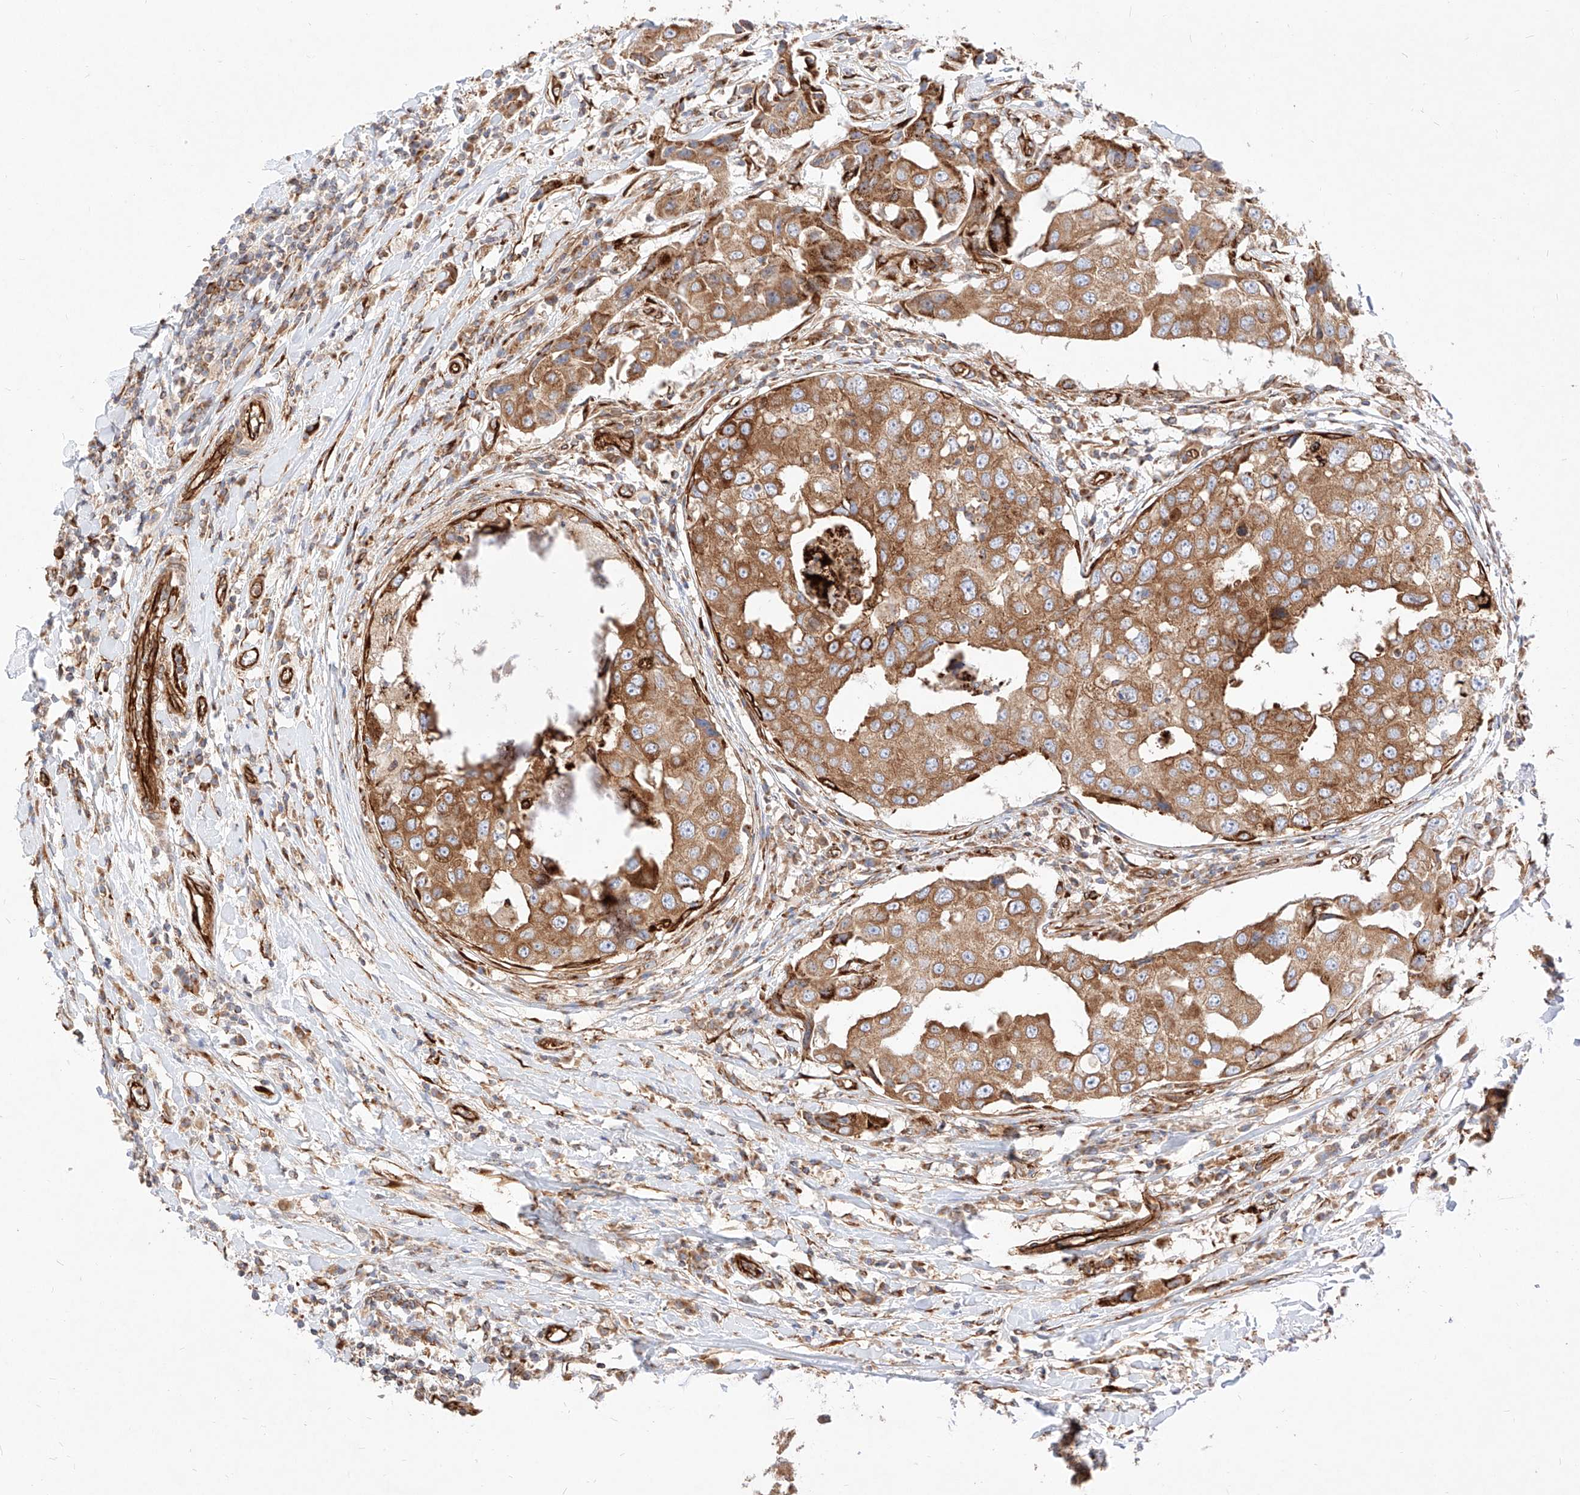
{"staining": {"intensity": "moderate", "quantity": ">75%", "location": "cytoplasmic/membranous"}, "tissue": "breast cancer", "cell_type": "Tumor cells", "image_type": "cancer", "snomed": [{"axis": "morphology", "description": "Duct carcinoma"}, {"axis": "topography", "description": "Breast"}], "caption": "Immunohistochemistry (DAB (3,3'-diaminobenzidine)) staining of human breast cancer demonstrates moderate cytoplasmic/membranous protein staining in approximately >75% of tumor cells.", "gene": "CSGALNACT2", "patient": {"sex": "female", "age": 27}}